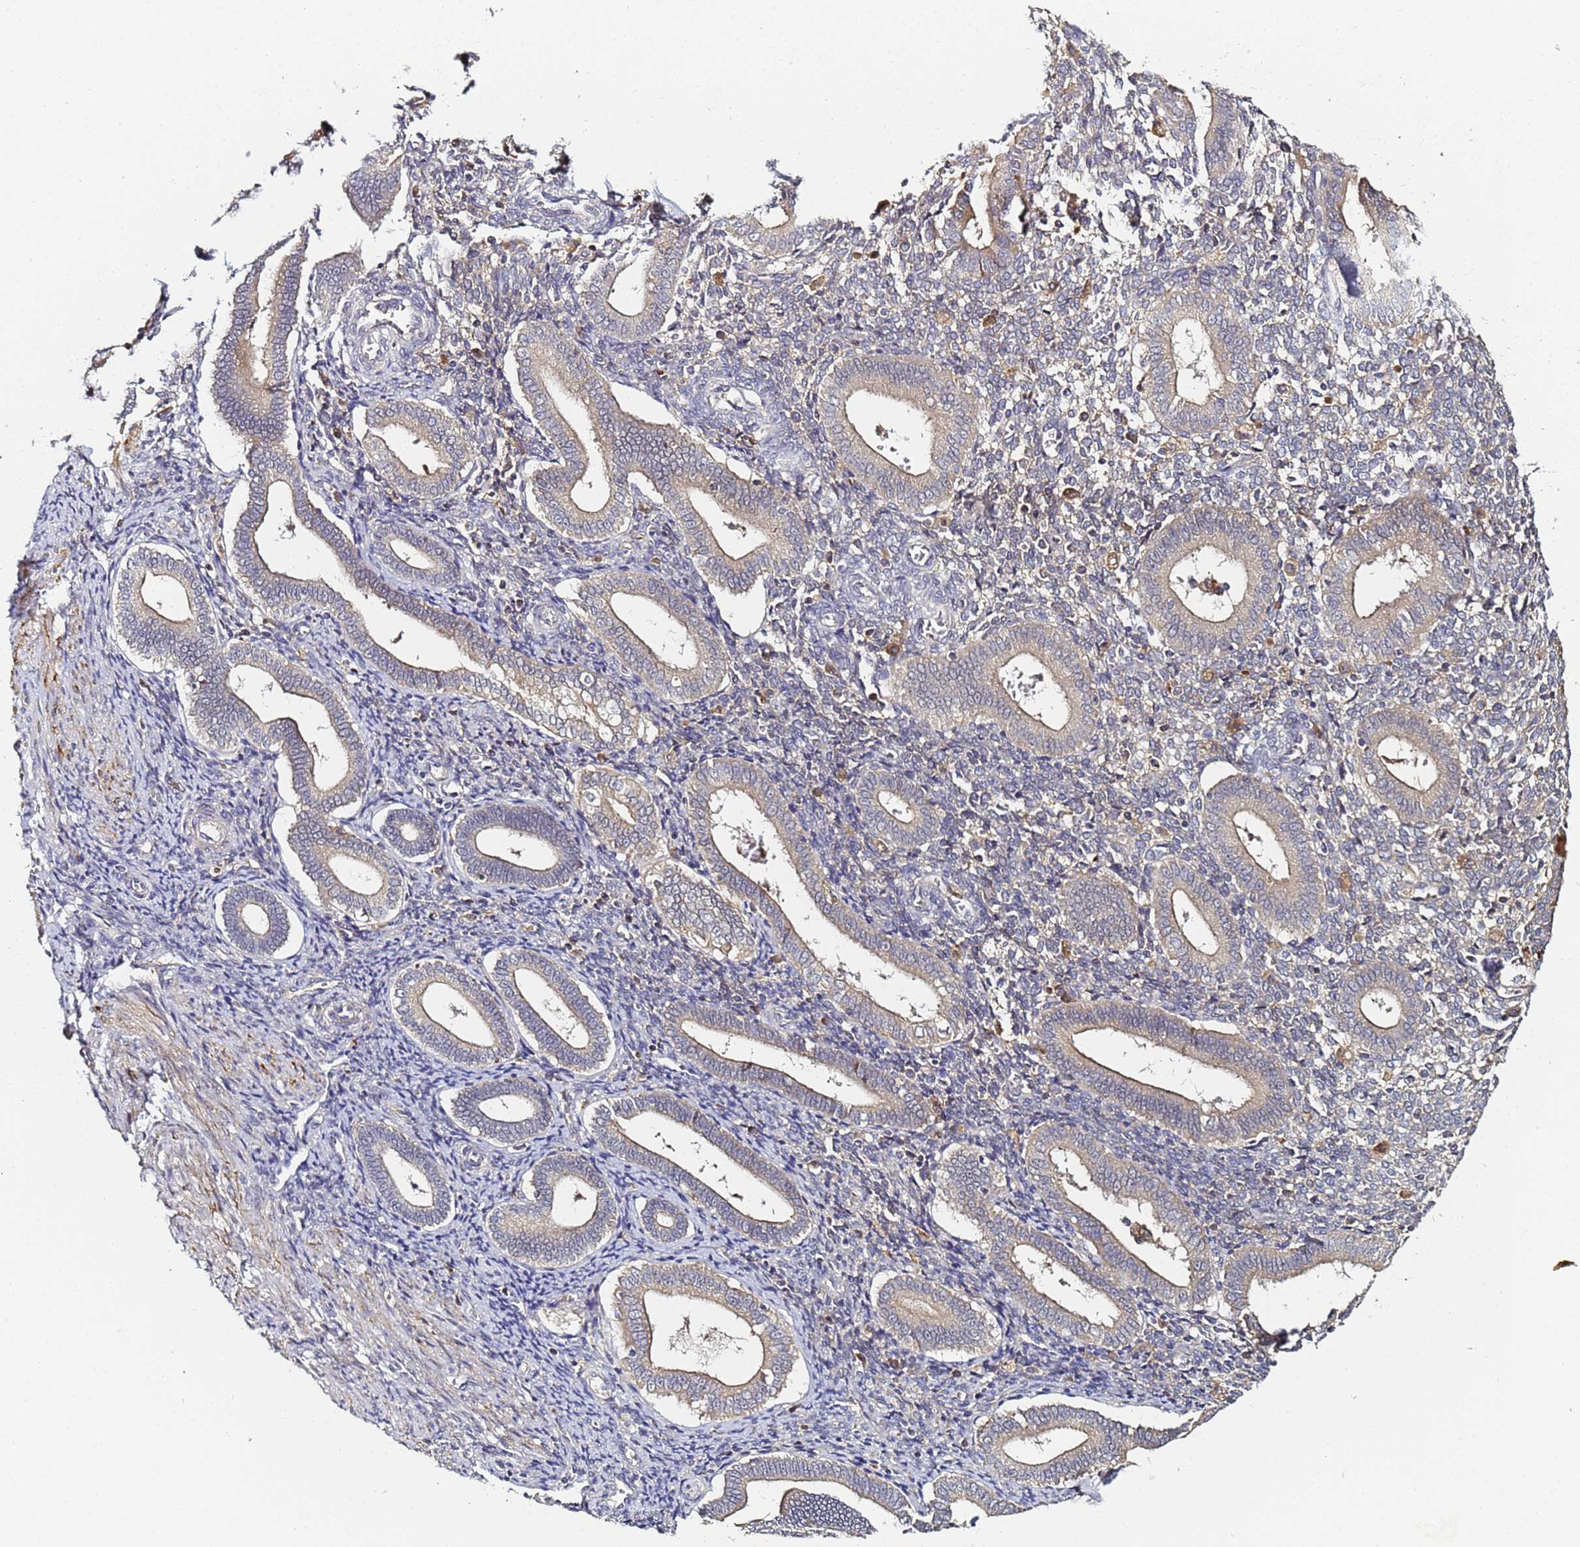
{"staining": {"intensity": "negative", "quantity": "none", "location": "none"}, "tissue": "endometrium", "cell_type": "Cells in endometrial stroma", "image_type": "normal", "snomed": [{"axis": "morphology", "description": "Normal tissue, NOS"}, {"axis": "topography", "description": "Endometrium"}], "caption": "This is an IHC image of unremarkable human endometrium. There is no expression in cells in endometrial stroma.", "gene": "LRRC69", "patient": {"sex": "female", "age": 44}}